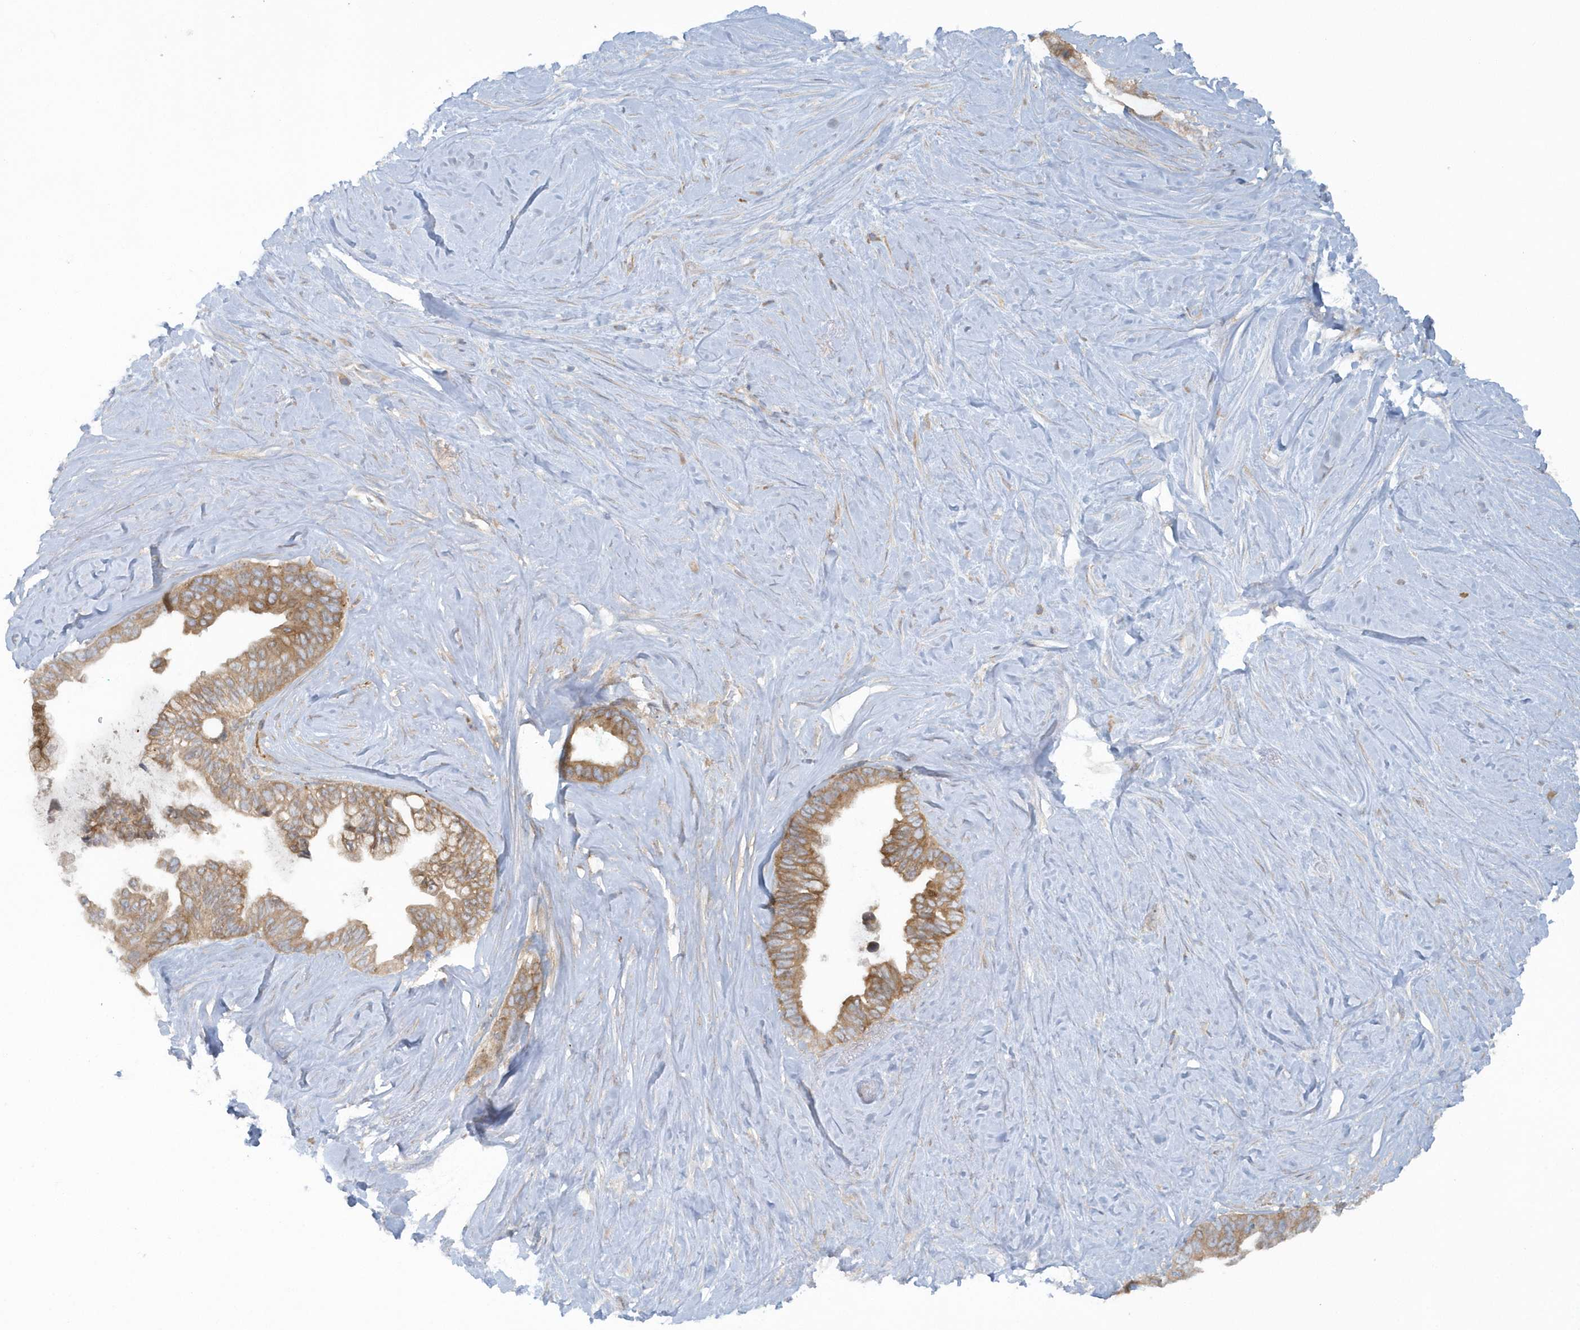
{"staining": {"intensity": "moderate", "quantity": ">75%", "location": "cytoplasmic/membranous"}, "tissue": "pancreatic cancer", "cell_type": "Tumor cells", "image_type": "cancer", "snomed": [{"axis": "morphology", "description": "Adenocarcinoma, NOS"}, {"axis": "topography", "description": "Pancreas"}], "caption": "The photomicrograph shows staining of pancreatic adenocarcinoma, revealing moderate cytoplasmic/membranous protein positivity (brown color) within tumor cells. Nuclei are stained in blue.", "gene": "CNOT10", "patient": {"sex": "female", "age": 72}}